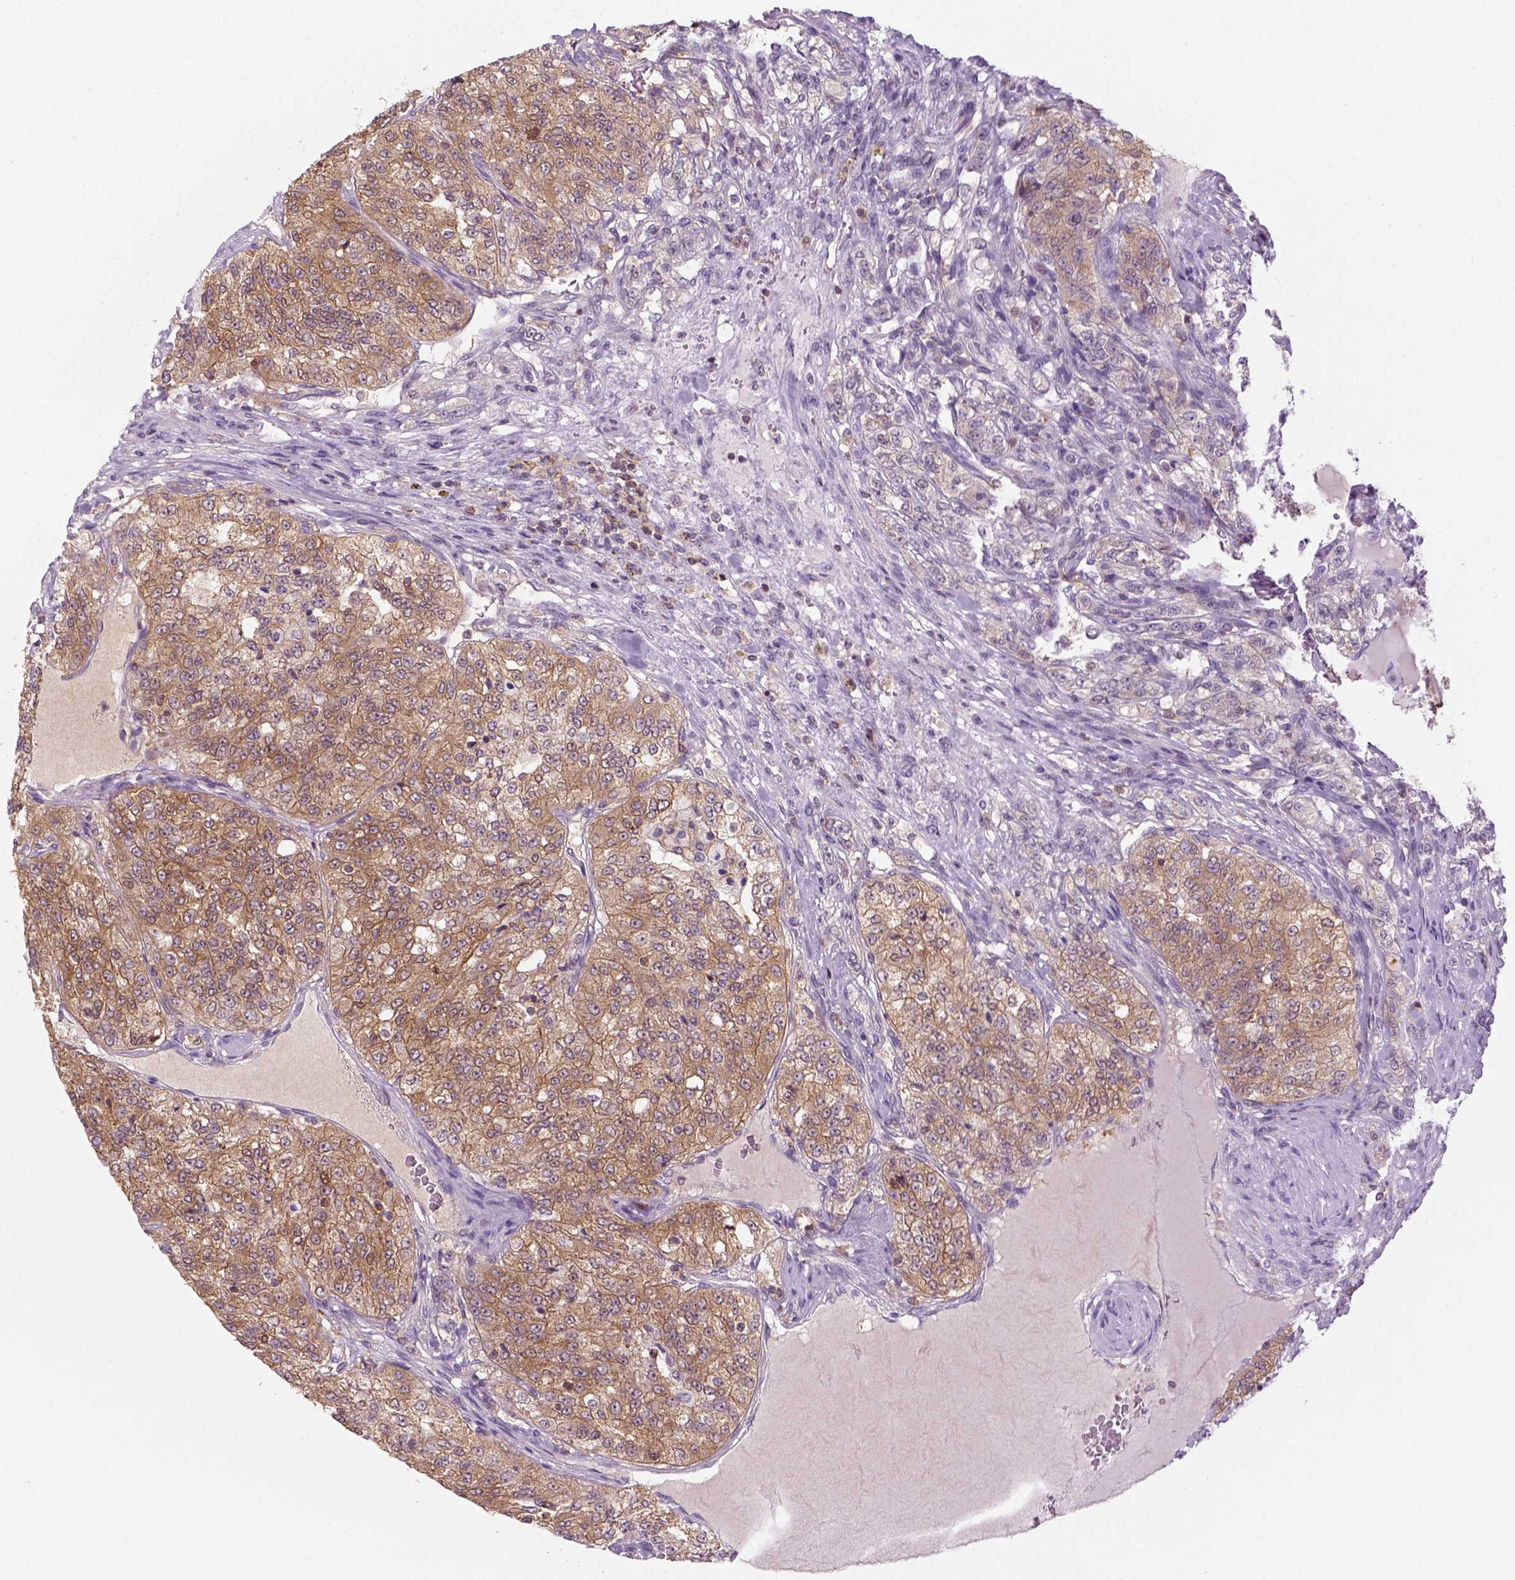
{"staining": {"intensity": "moderate", "quantity": ">75%", "location": "cytoplasmic/membranous"}, "tissue": "renal cancer", "cell_type": "Tumor cells", "image_type": "cancer", "snomed": [{"axis": "morphology", "description": "Adenocarcinoma, NOS"}, {"axis": "topography", "description": "Kidney"}], "caption": "This histopathology image reveals renal adenocarcinoma stained with immunohistochemistry (IHC) to label a protein in brown. The cytoplasmic/membranous of tumor cells show moderate positivity for the protein. Nuclei are counter-stained blue.", "gene": "GOT1", "patient": {"sex": "female", "age": 63}}